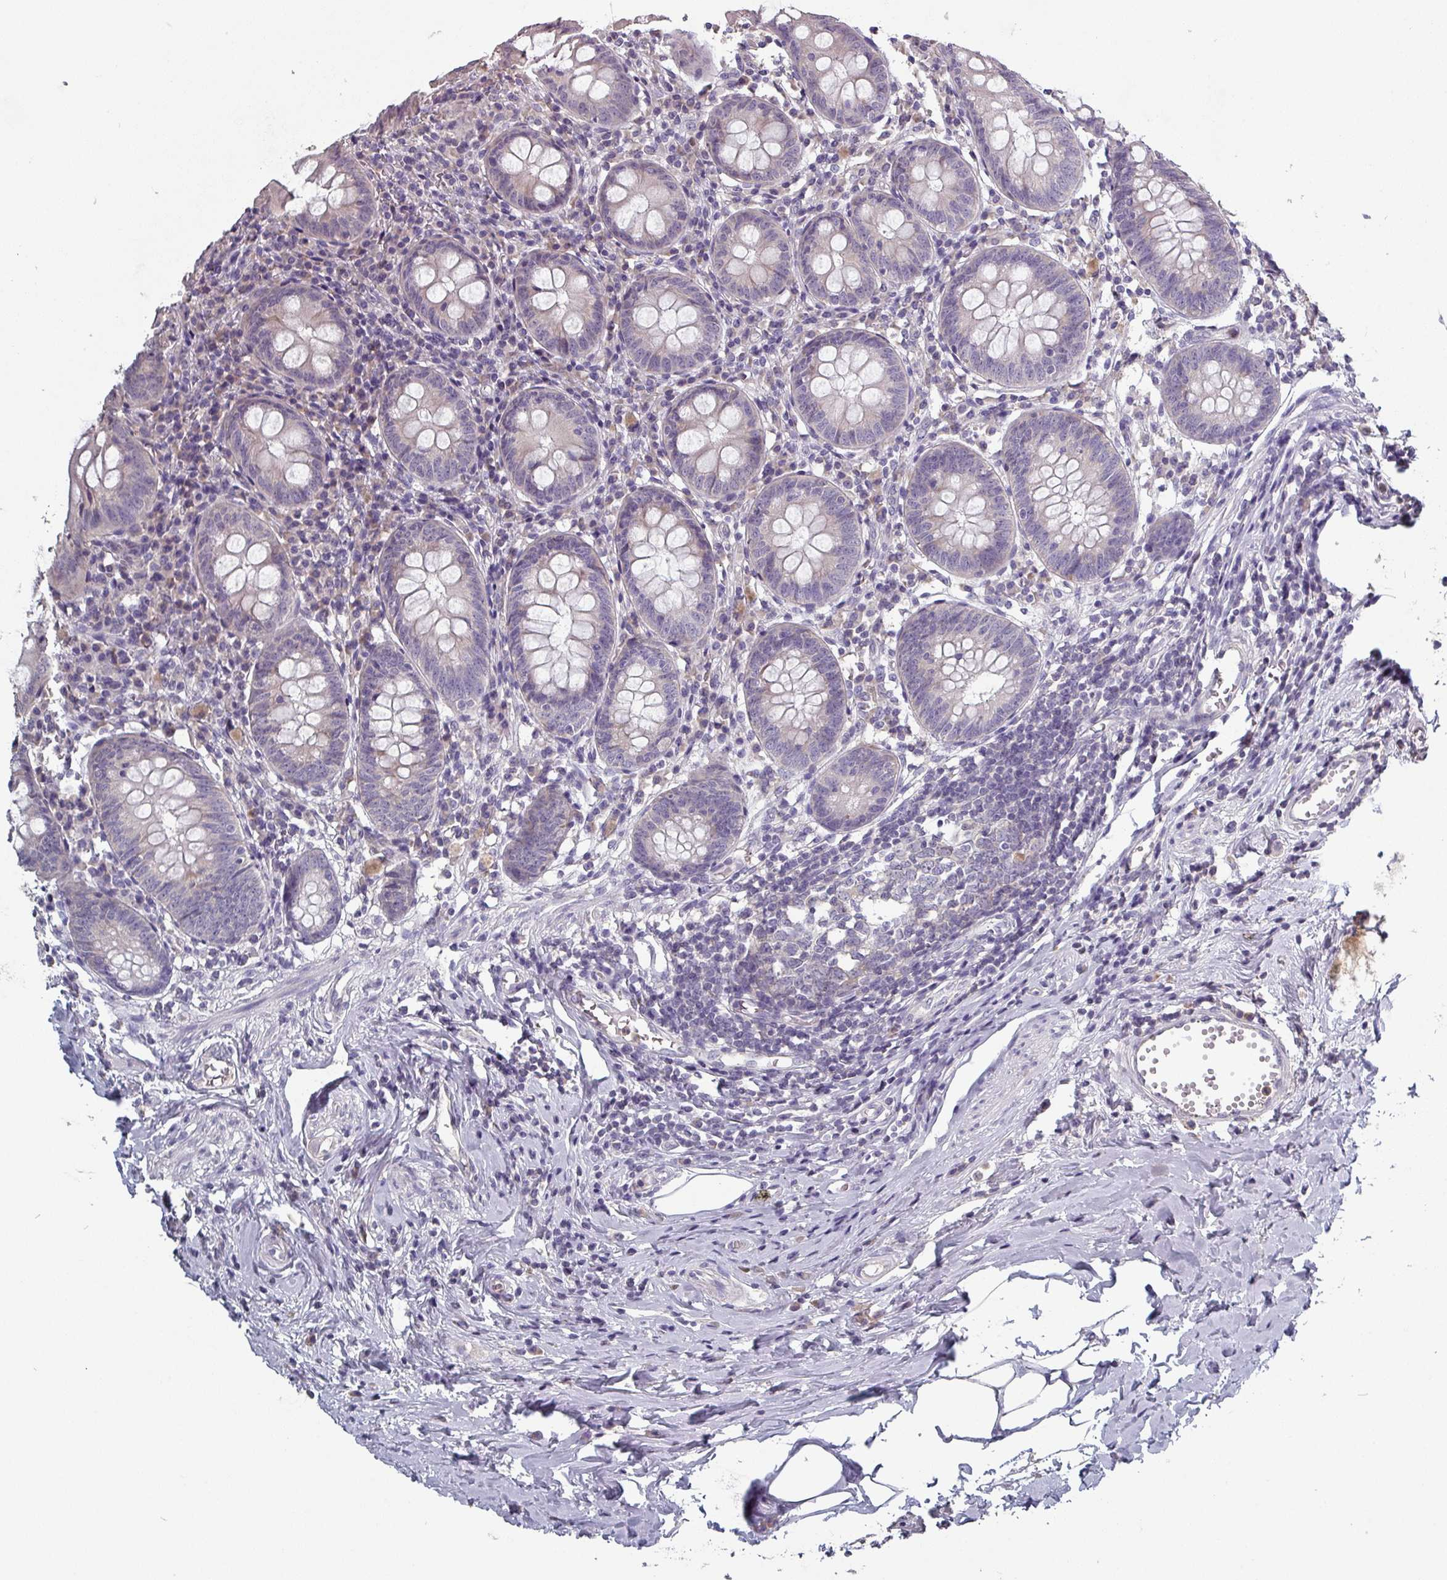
{"staining": {"intensity": "negative", "quantity": "none", "location": "none"}, "tissue": "appendix", "cell_type": "Glandular cells", "image_type": "normal", "snomed": [{"axis": "morphology", "description": "Normal tissue, NOS"}, {"axis": "topography", "description": "Appendix"}], "caption": "Photomicrograph shows no protein expression in glandular cells of normal appendix. Nuclei are stained in blue.", "gene": "PRAMEF7", "patient": {"sex": "female", "age": 54}}